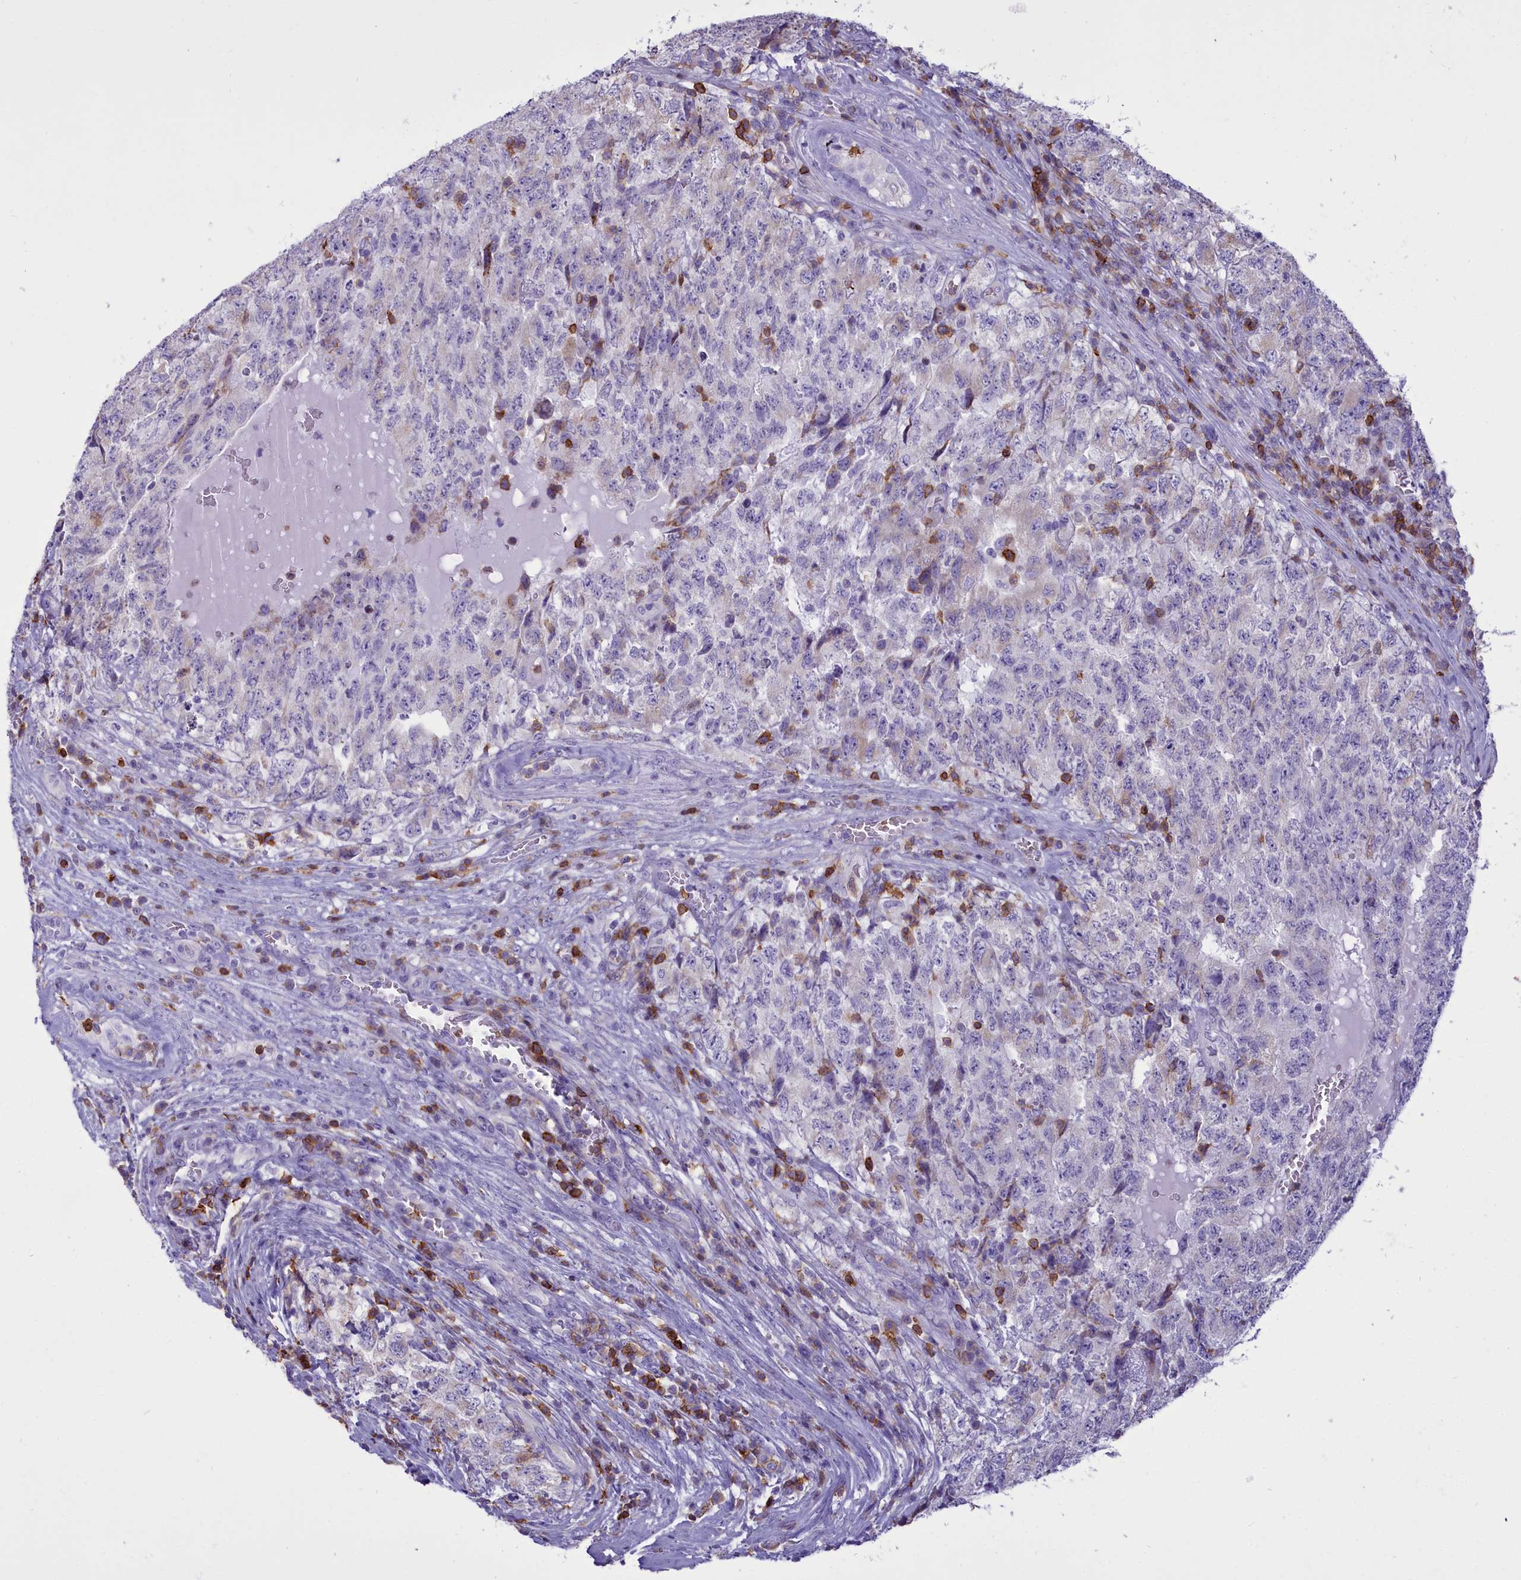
{"staining": {"intensity": "negative", "quantity": "none", "location": "none"}, "tissue": "testis cancer", "cell_type": "Tumor cells", "image_type": "cancer", "snomed": [{"axis": "morphology", "description": "Carcinoma, Embryonal, NOS"}, {"axis": "topography", "description": "Testis"}], "caption": "A micrograph of human embryonal carcinoma (testis) is negative for staining in tumor cells.", "gene": "CD5", "patient": {"sex": "male", "age": 34}}